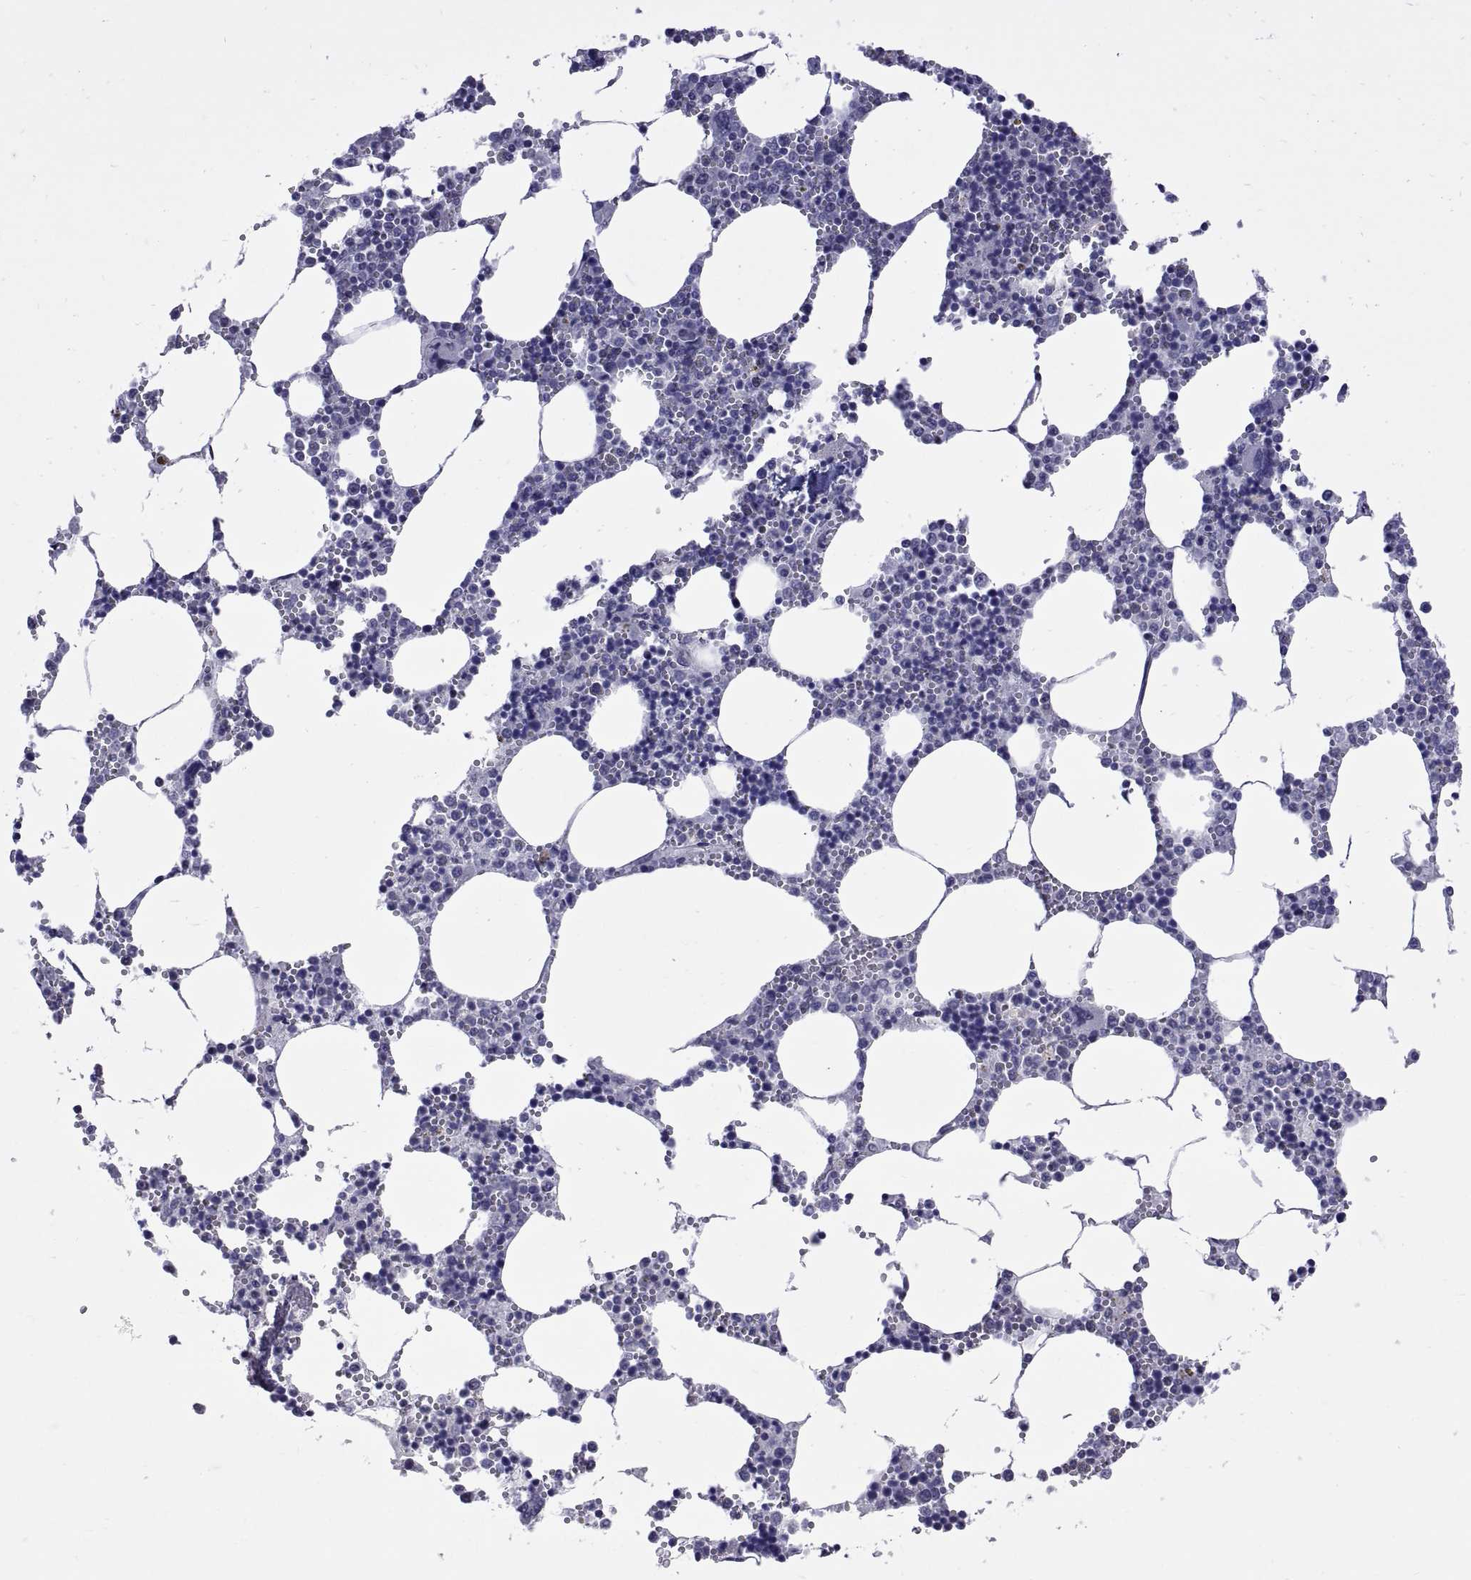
{"staining": {"intensity": "negative", "quantity": "none", "location": "none"}, "tissue": "bone marrow", "cell_type": "Hematopoietic cells", "image_type": "normal", "snomed": [{"axis": "morphology", "description": "Normal tissue, NOS"}, {"axis": "topography", "description": "Bone marrow"}], "caption": "A high-resolution histopathology image shows IHC staining of normal bone marrow, which reveals no significant staining in hematopoietic cells.", "gene": "KRT77", "patient": {"sex": "male", "age": 54}}